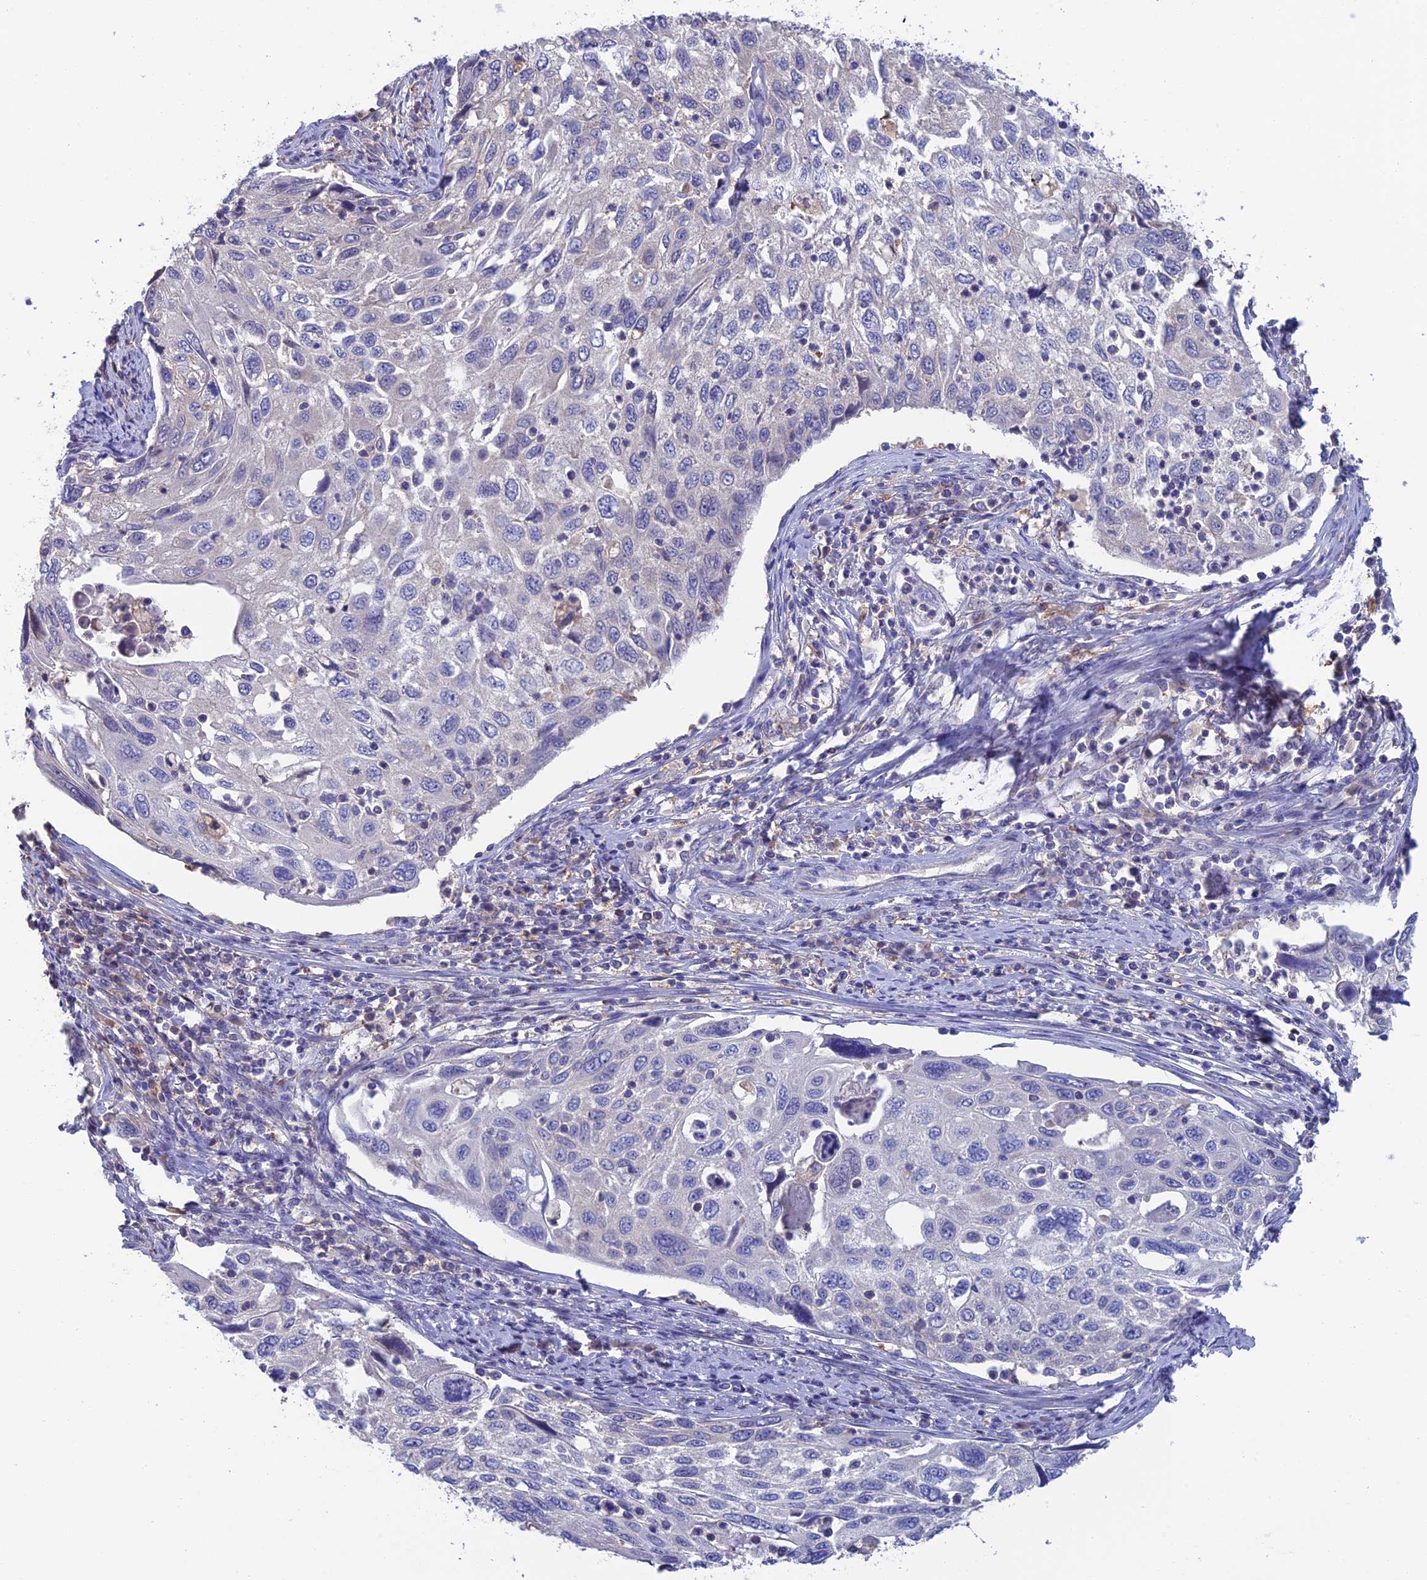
{"staining": {"intensity": "negative", "quantity": "none", "location": "none"}, "tissue": "cervical cancer", "cell_type": "Tumor cells", "image_type": "cancer", "snomed": [{"axis": "morphology", "description": "Squamous cell carcinoma, NOS"}, {"axis": "topography", "description": "Cervix"}], "caption": "DAB (3,3'-diaminobenzidine) immunohistochemical staining of human squamous cell carcinoma (cervical) displays no significant staining in tumor cells.", "gene": "SNAP91", "patient": {"sex": "female", "age": 70}}